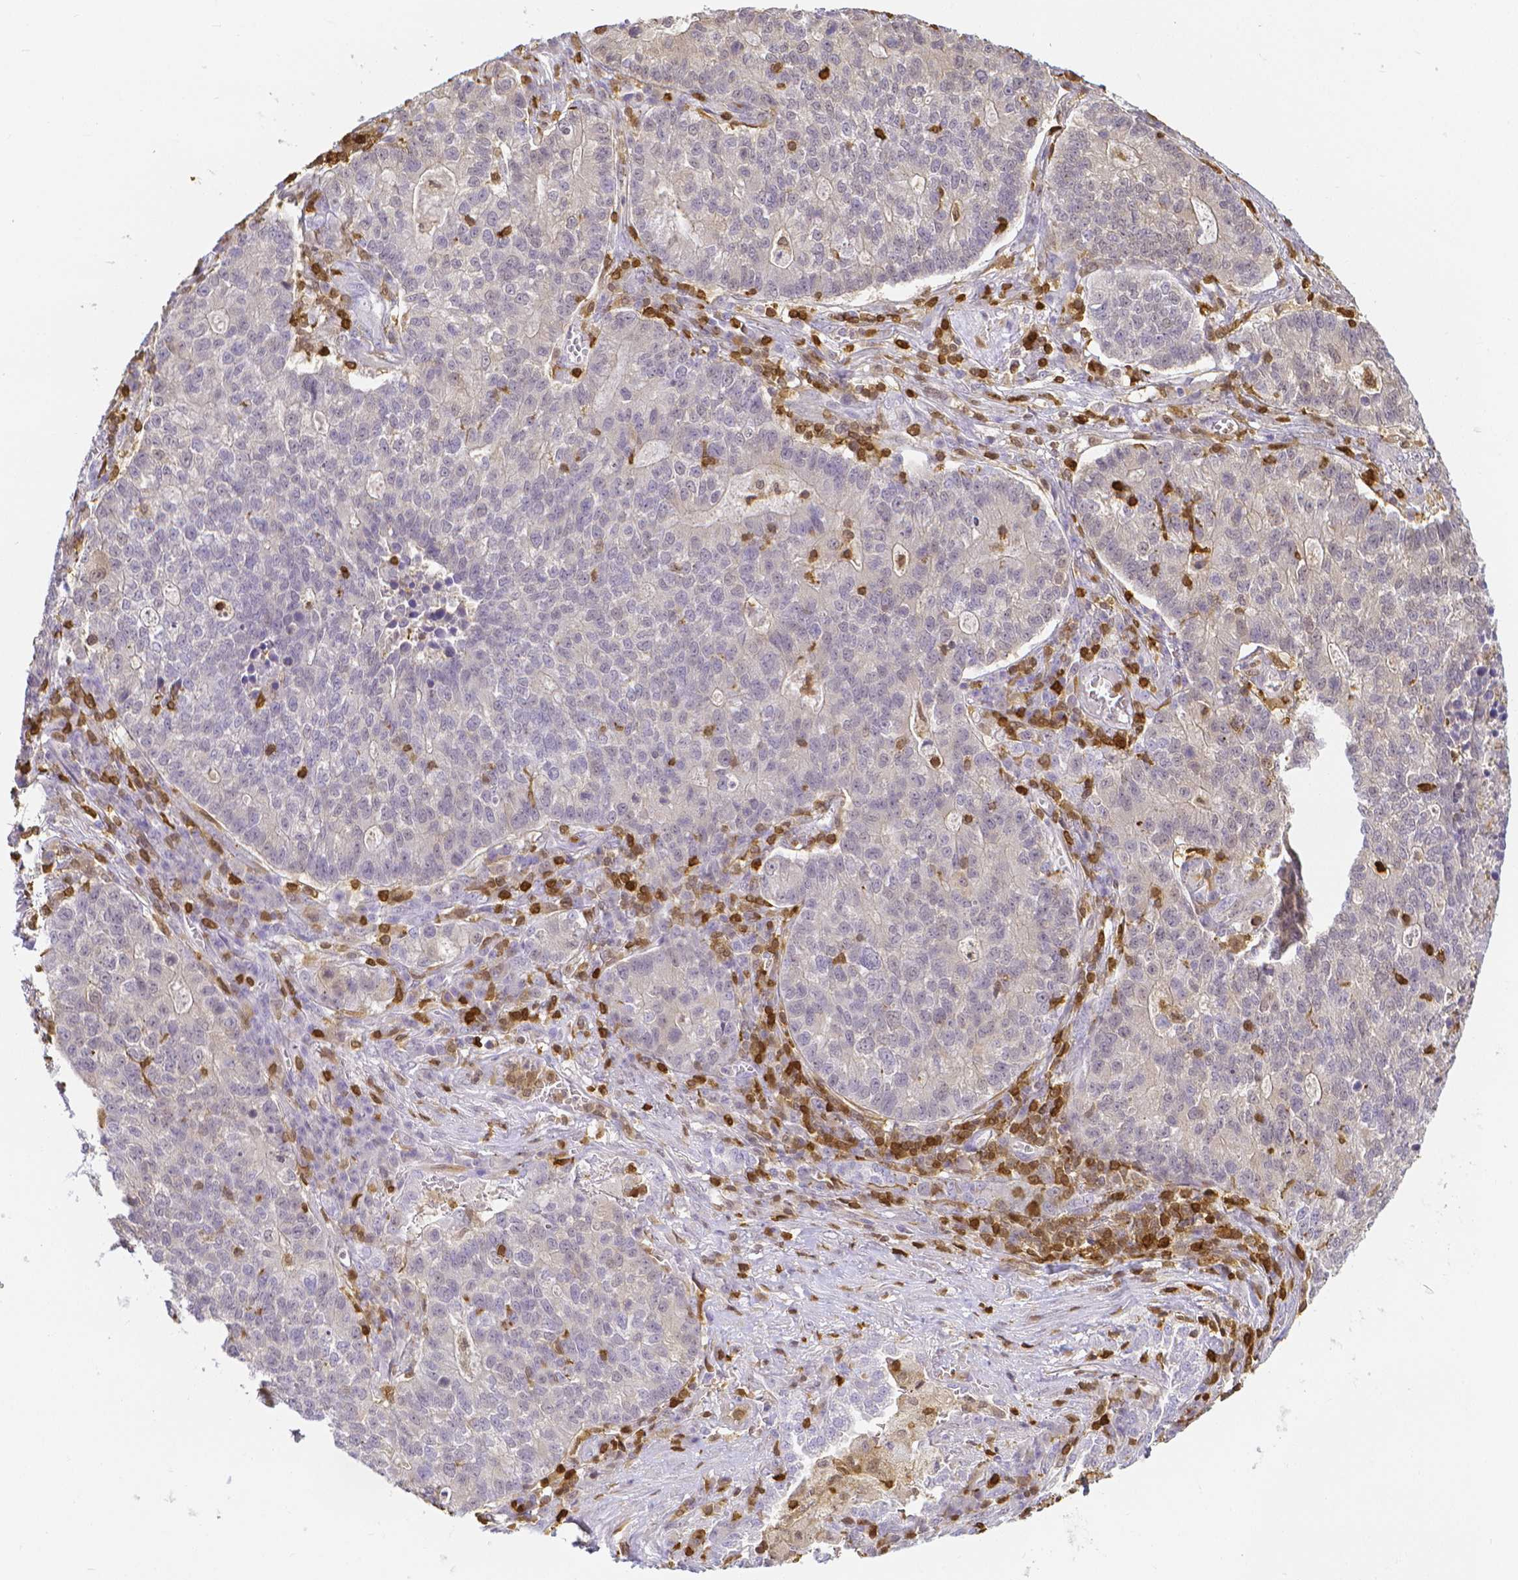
{"staining": {"intensity": "negative", "quantity": "none", "location": "none"}, "tissue": "lung cancer", "cell_type": "Tumor cells", "image_type": "cancer", "snomed": [{"axis": "morphology", "description": "Adenocarcinoma, NOS"}, {"axis": "topography", "description": "Lung"}], "caption": "Immunohistochemical staining of human adenocarcinoma (lung) shows no significant expression in tumor cells. (Immunohistochemistry, brightfield microscopy, high magnification).", "gene": "COTL1", "patient": {"sex": "male", "age": 57}}